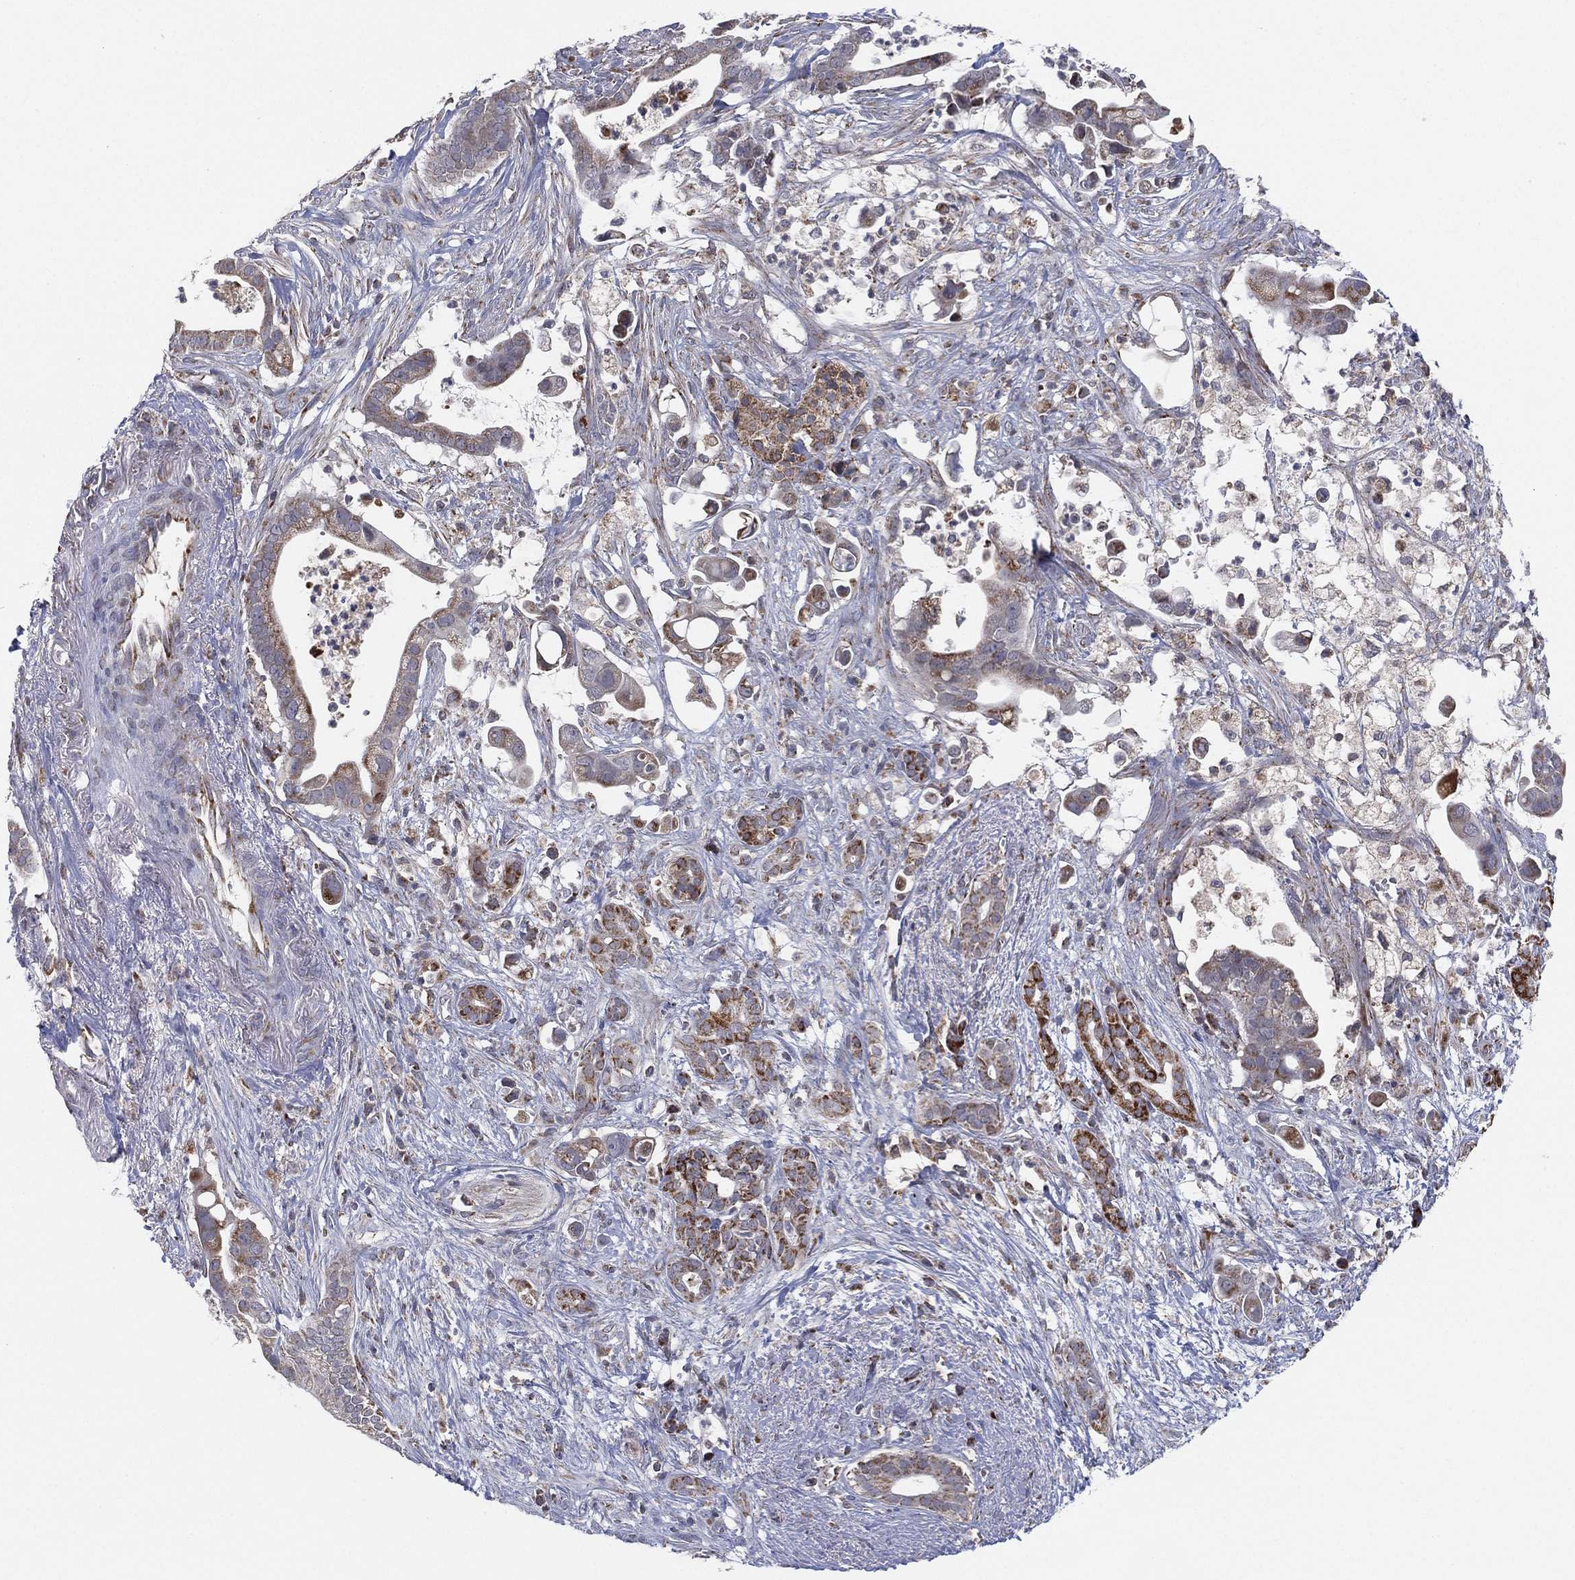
{"staining": {"intensity": "moderate", "quantity": "25%-75%", "location": "cytoplasmic/membranous"}, "tissue": "pancreatic cancer", "cell_type": "Tumor cells", "image_type": "cancer", "snomed": [{"axis": "morphology", "description": "Adenocarcinoma, NOS"}, {"axis": "topography", "description": "Pancreas"}], "caption": "There is medium levels of moderate cytoplasmic/membranous positivity in tumor cells of pancreatic cancer, as demonstrated by immunohistochemical staining (brown color).", "gene": "PSMG4", "patient": {"sex": "male", "age": 61}}